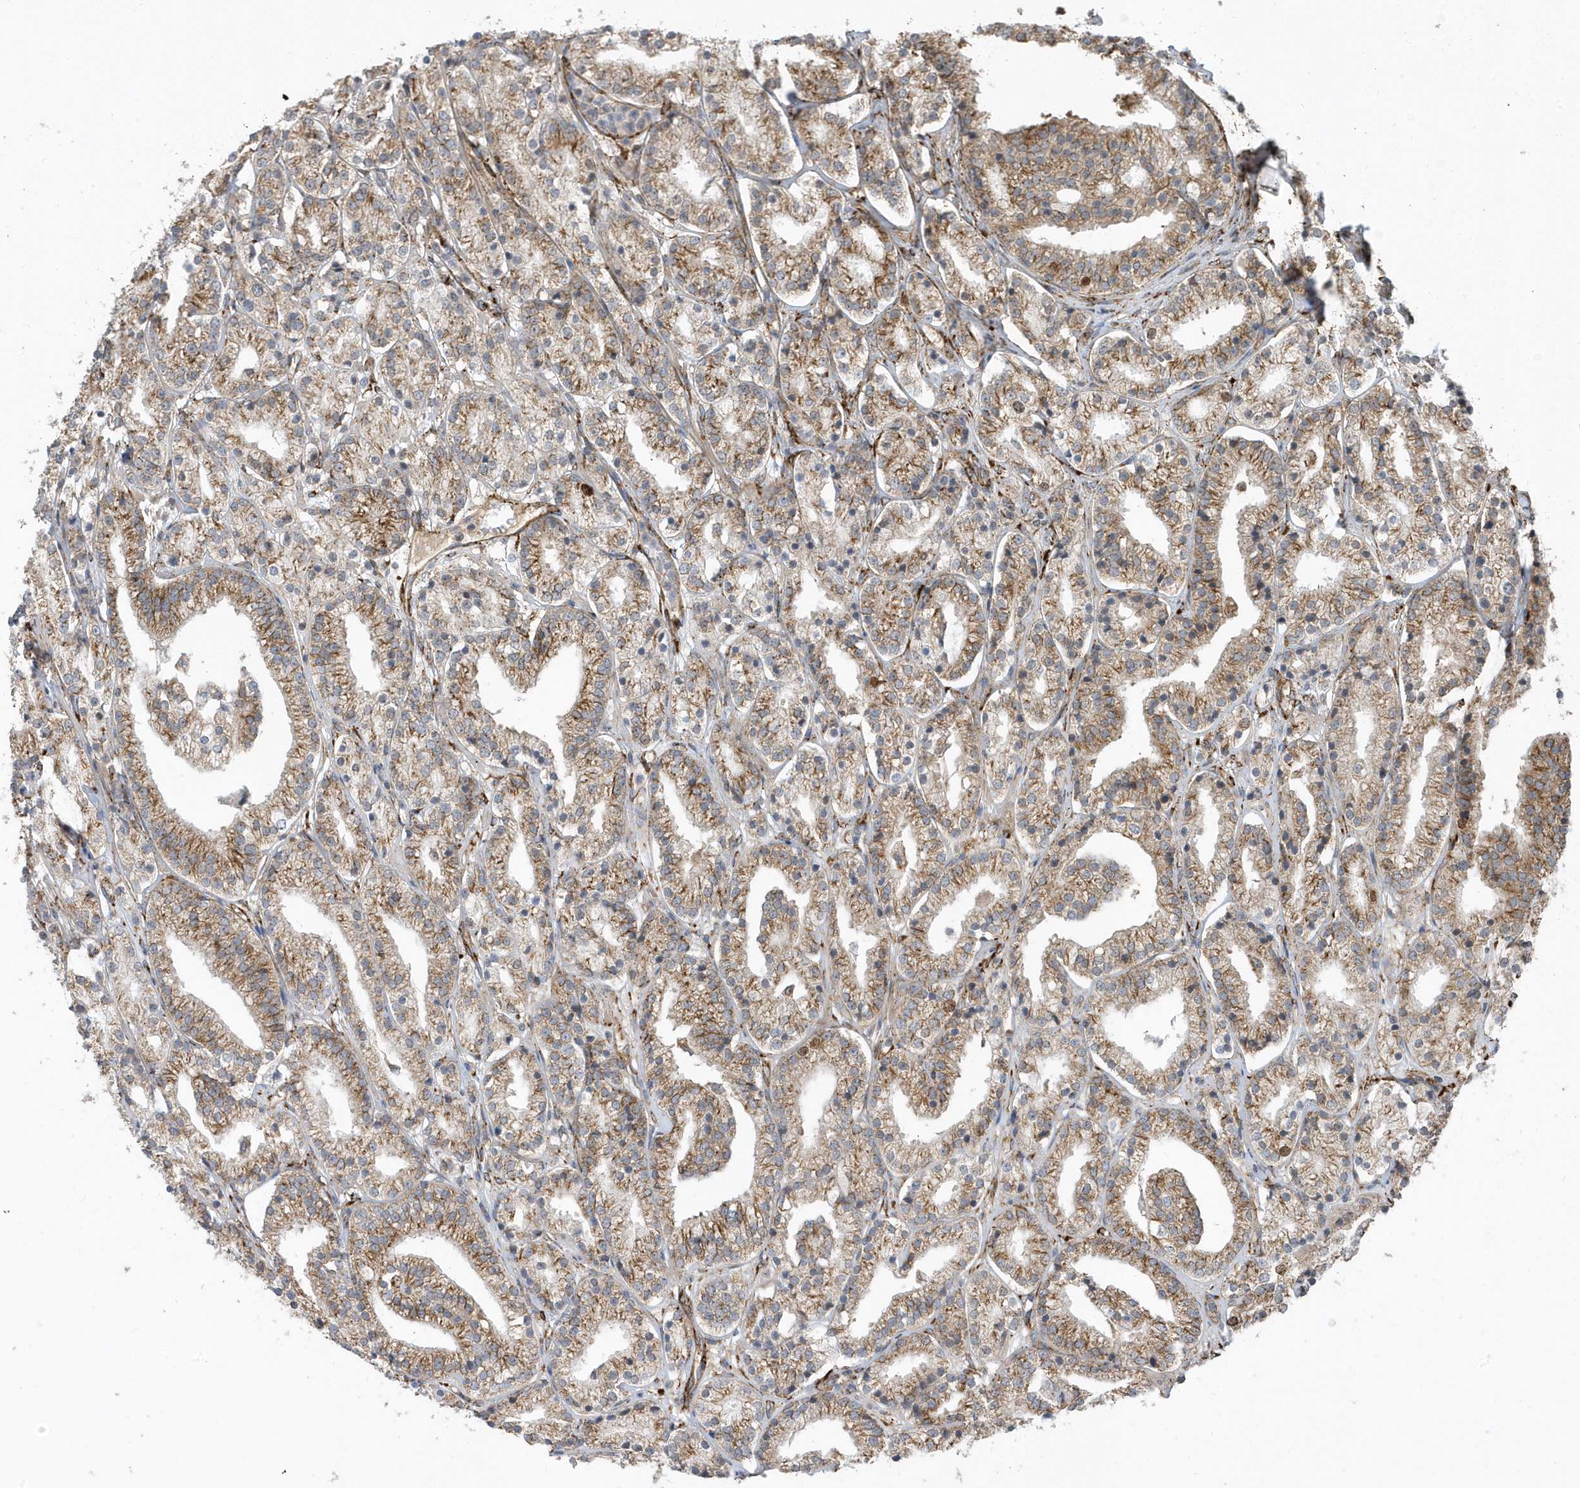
{"staining": {"intensity": "moderate", "quantity": ">75%", "location": "cytoplasmic/membranous"}, "tissue": "prostate cancer", "cell_type": "Tumor cells", "image_type": "cancer", "snomed": [{"axis": "morphology", "description": "Adenocarcinoma, High grade"}, {"axis": "topography", "description": "Prostate"}], "caption": "There is medium levels of moderate cytoplasmic/membranous expression in tumor cells of prostate high-grade adenocarcinoma, as demonstrated by immunohistochemical staining (brown color).", "gene": "HRH4", "patient": {"sex": "male", "age": 69}}